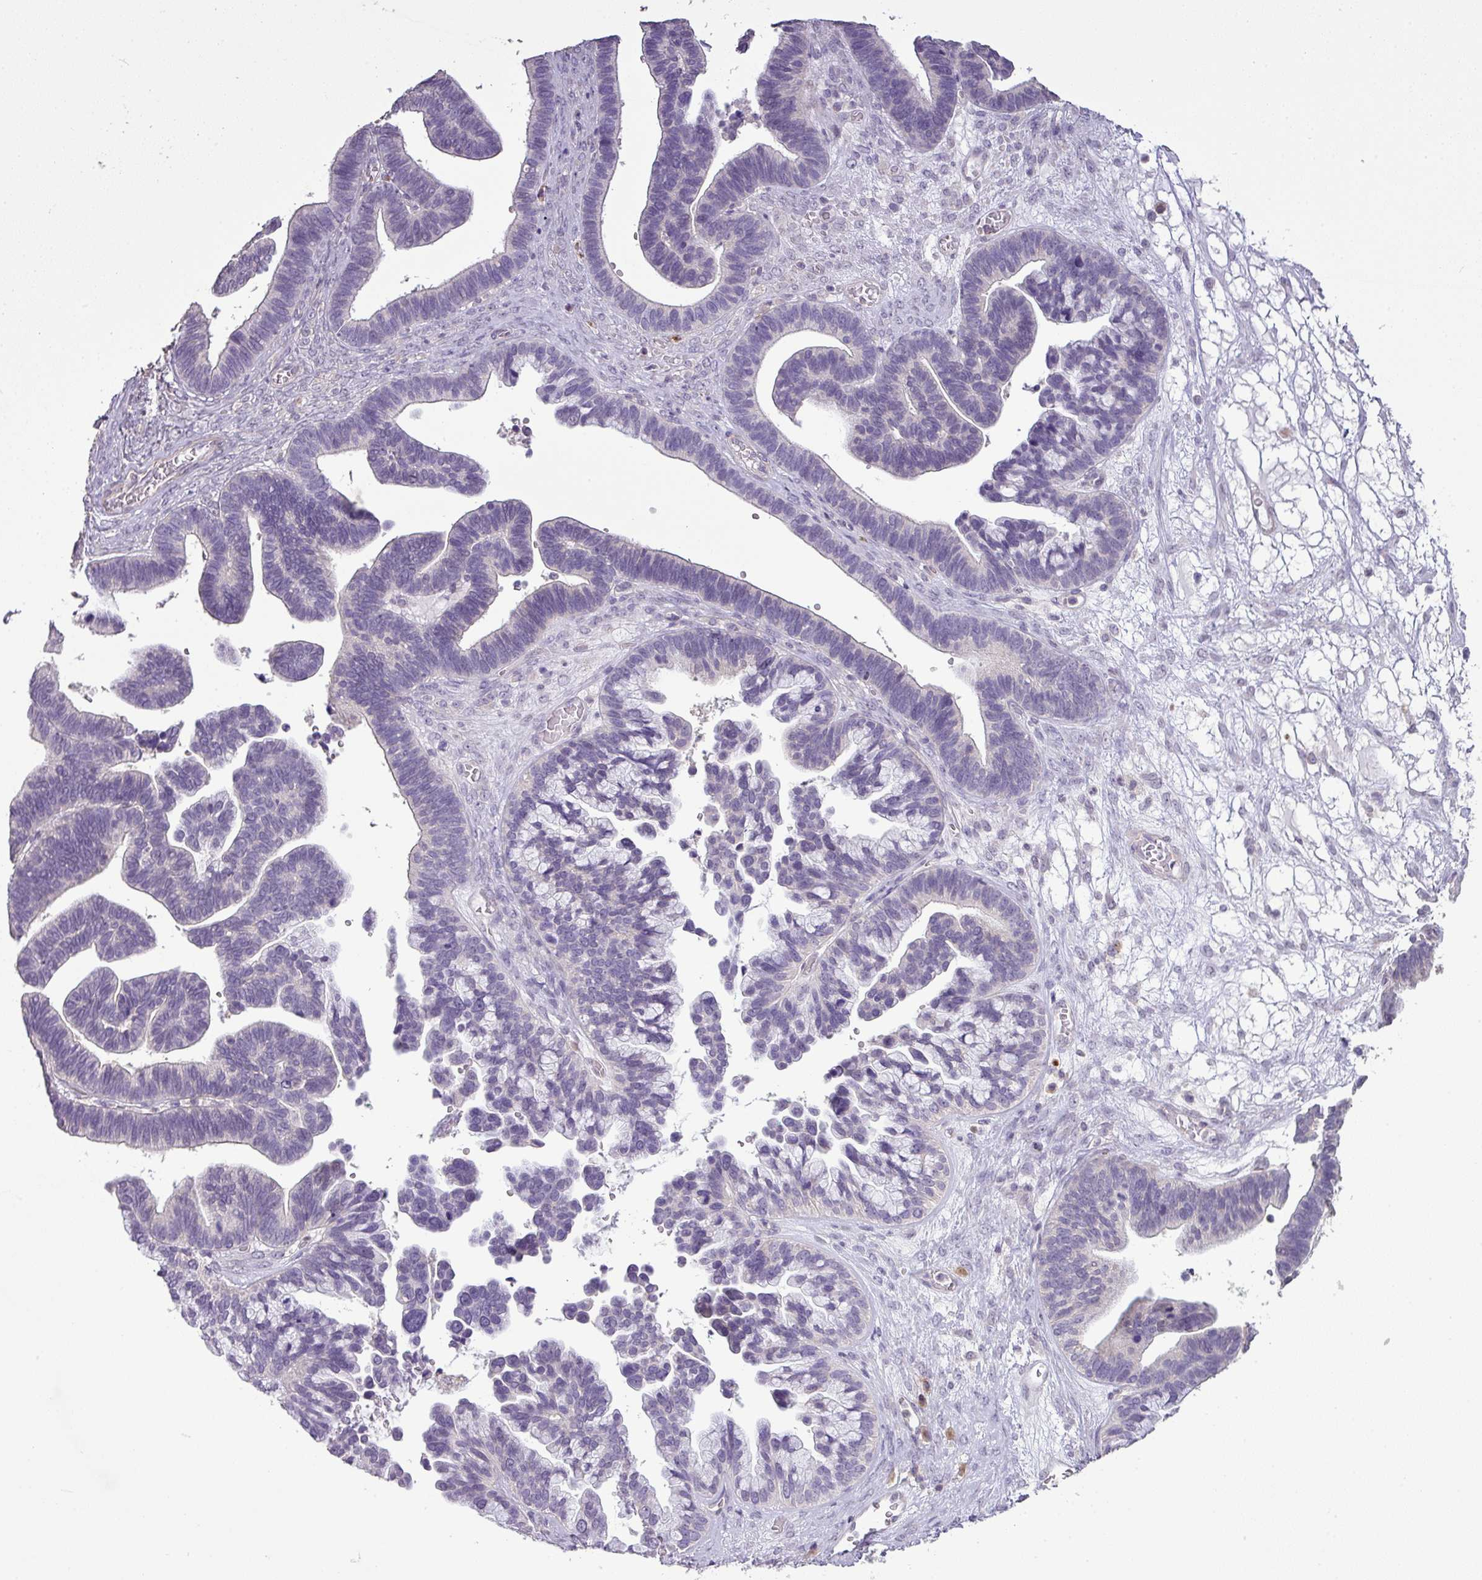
{"staining": {"intensity": "negative", "quantity": "none", "location": "none"}, "tissue": "ovarian cancer", "cell_type": "Tumor cells", "image_type": "cancer", "snomed": [{"axis": "morphology", "description": "Cystadenocarcinoma, serous, NOS"}, {"axis": "topography", "description": "Ovary"}], "caption": "This is an immunohistochemistry (IHC) photomicrograph of human ovarian cancer (serous cystadenocarcinoma). There is no positivity in tumor cells.", "gene": "LY9", "patient": {"sex": "female", "age": 56}}